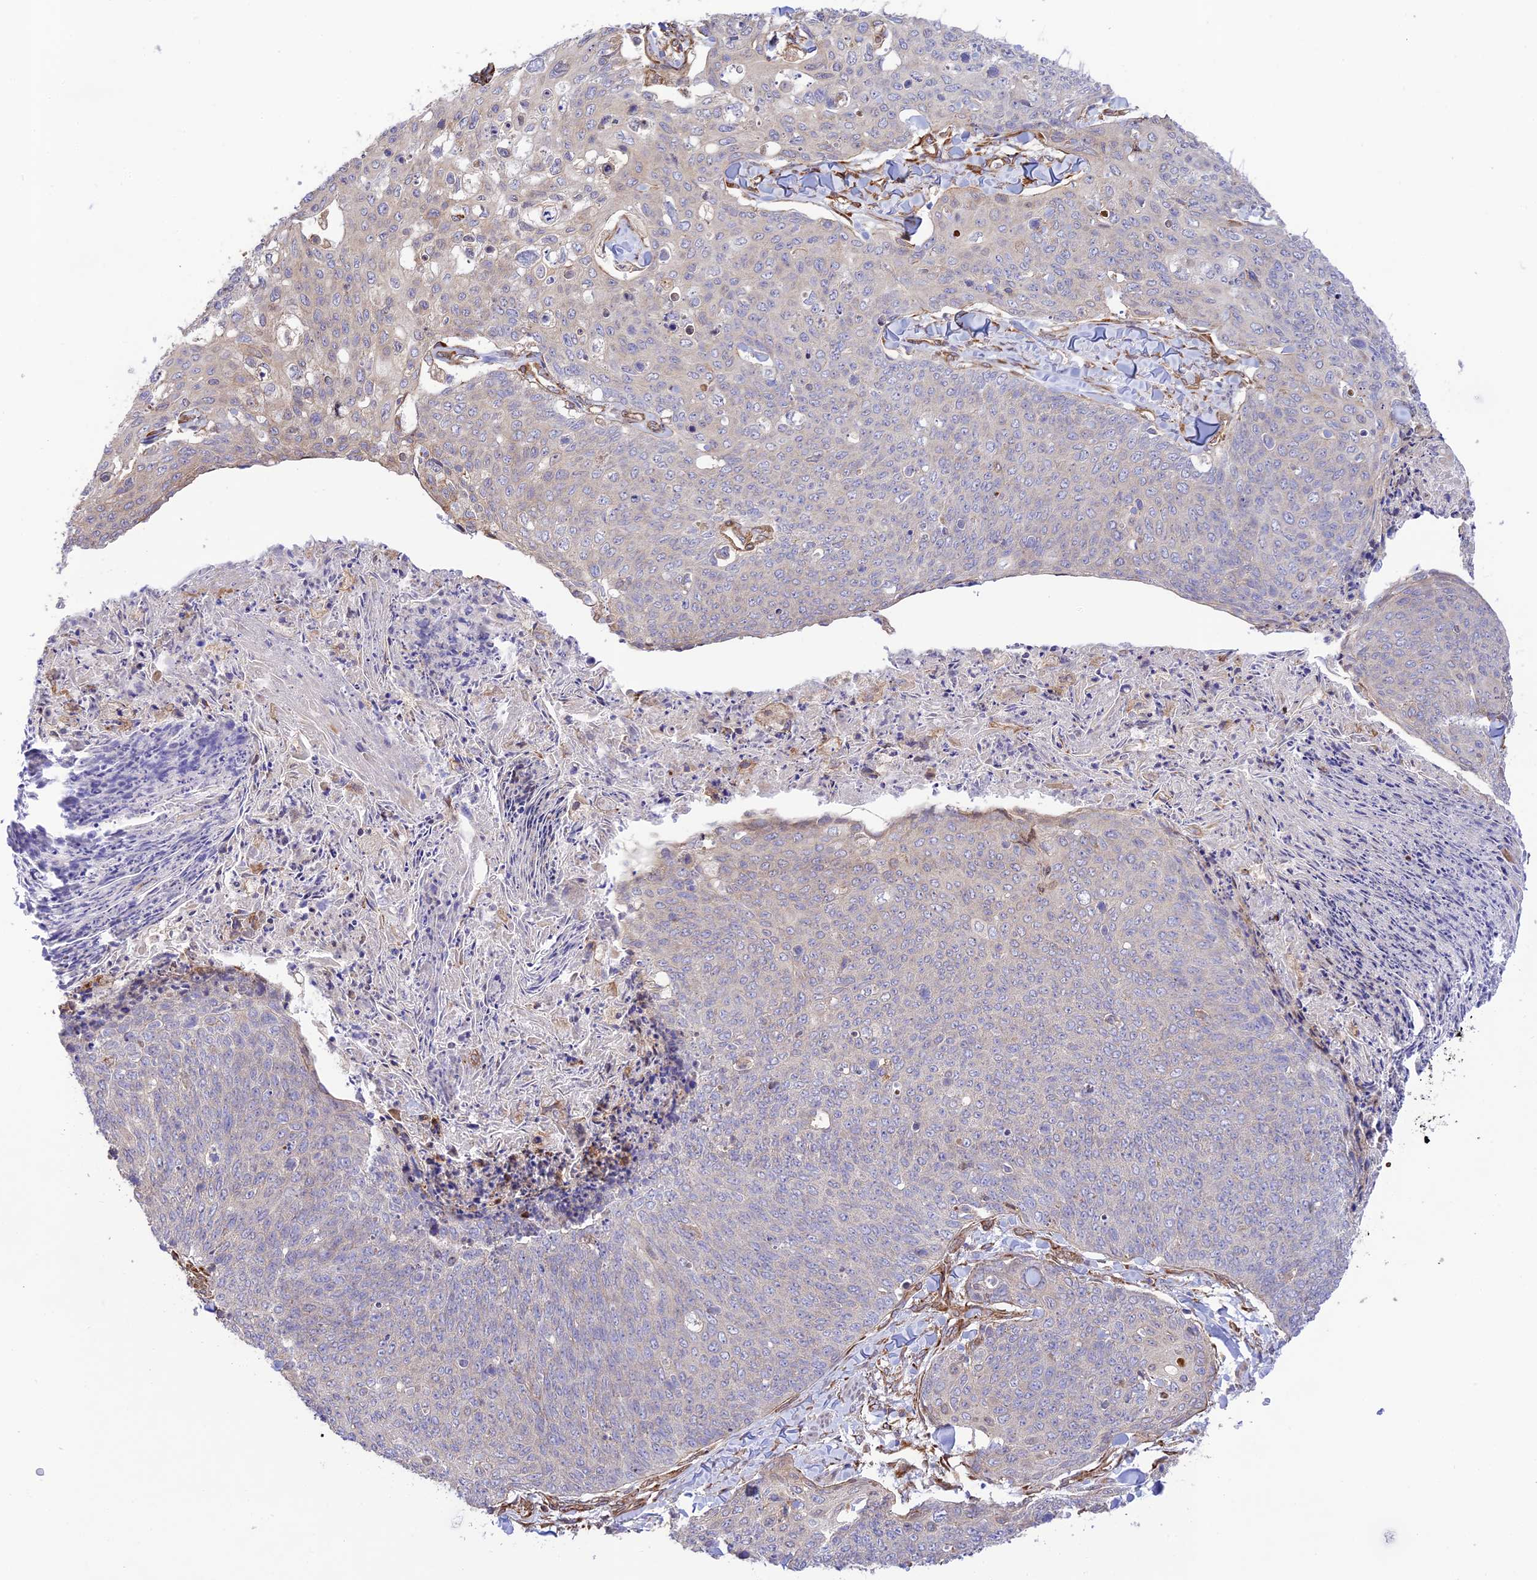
{"staining": {"intensity": "negative", "quantity": "none", "location": "none"}, "tissue": "skin cancer", "cell_type": "Tumor cells", "image_type": "cancer", "snomed": [{"axis": "morphology", "description": "Squamous cell carcinoma, NOS"}, {"axis": "topography", "description": "Skin"}, {"axis": "topography", "description": "Vulva"}], "caption": "DAB (3,3'-diaminobenzidine) immunohistochemical staining of human skin cancer (squamous cell carcinoma) exhibits no significant positivity in tumor cells.", "gene": "EXOC3L4", "patient": {"sex": "female", "age": 85}}